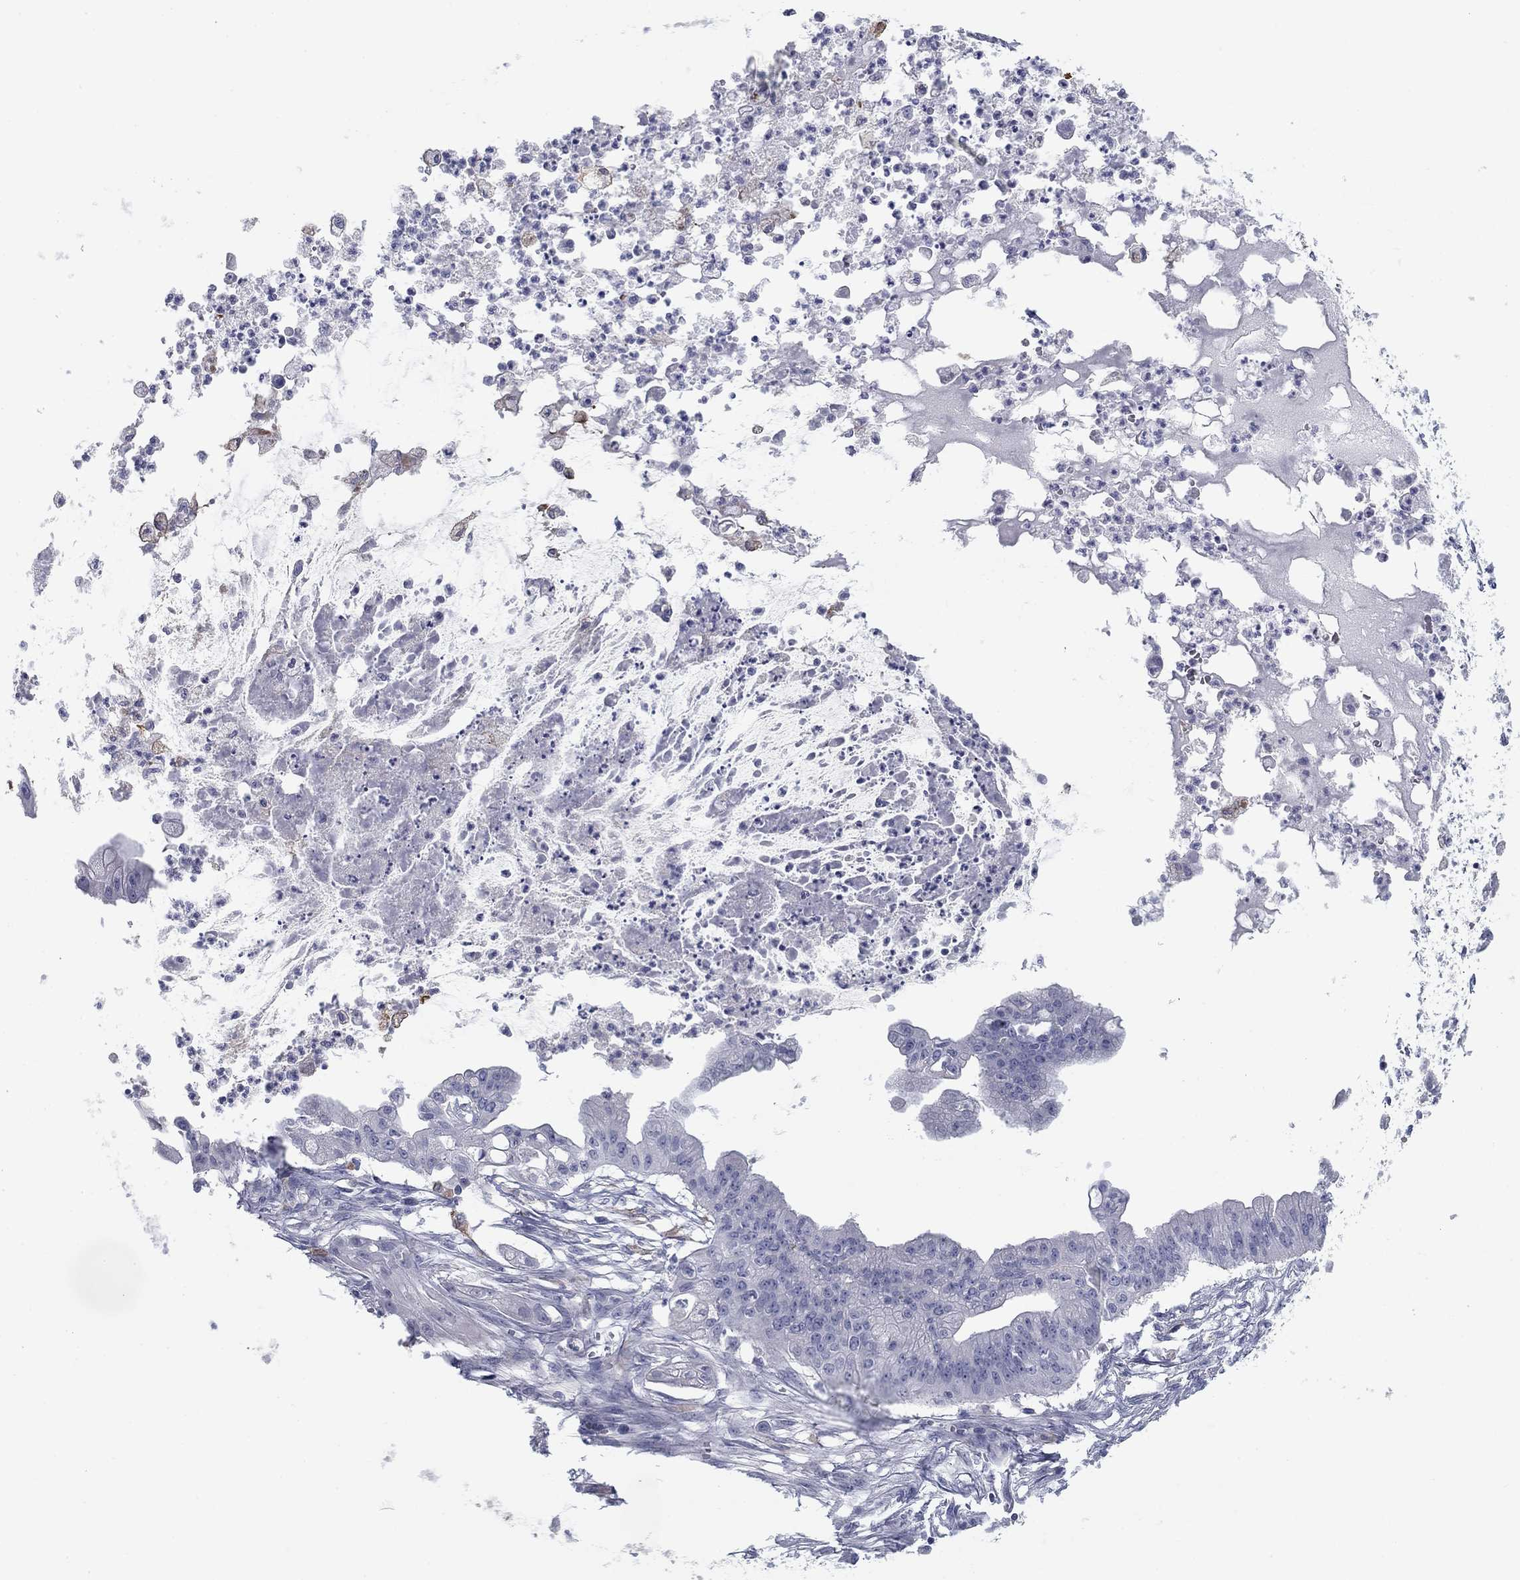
{"staining": {"intensity": "negative", "quantity": "none", "location": "none"}, "tissue": "pancreatic cancer", "cell_type": "Tumor cells", "image_type": "cancer", "snomed": [{"axis": "morphology", "description": "Normal tissue, NOS"}, {"axis": "morphology", "description": "Adenocarcinoma, NOS"}, {"axis": "topography", "description": "Pancreas"}], "caption": "Immunohistochemical staining of adenocarcinoma (pancreatic) exhibits no significant staining in tumor cells.", "gene": "CALB1", "patient": {"sex": "female", "age": 58}}